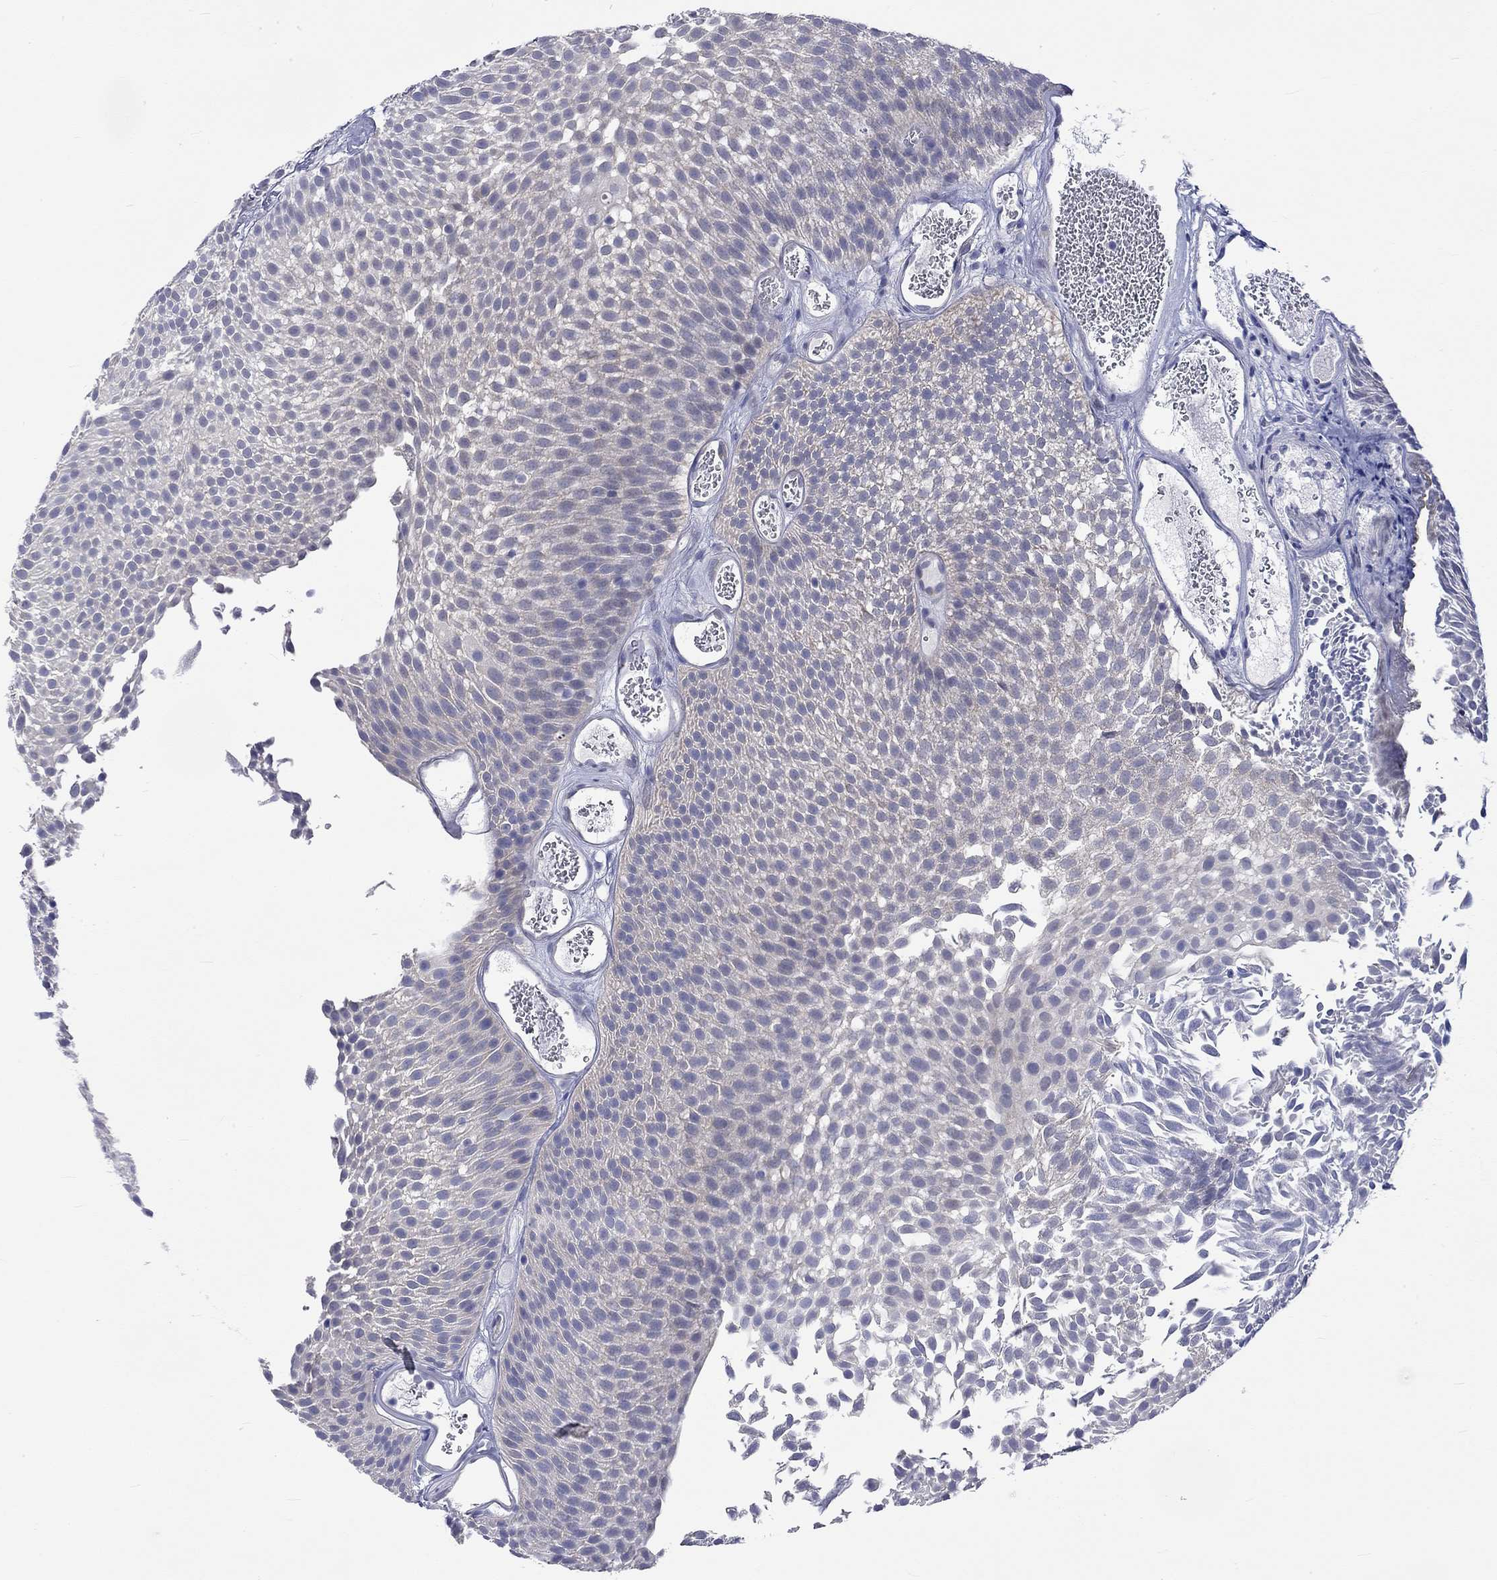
{"staining": {"intensity": "negative", "quantity": "none", "location": "none"}, "tissue": "urothelial cancer", "cell_type": "Tumor cells", "image_type": "cancer", "snomed": [{"axis": "morphology", "description": "Urothelial carcinoma, Low grade"}, {"axis": "topography", "description": "Urinary bladder"}], "caption": "Urothelial carcinoma (low-grade) was stained to show a protein in brown. There is no significant staining in tumor cells.", "gene": "CERS1", "patient": {"sex": "male", "age": 52}}